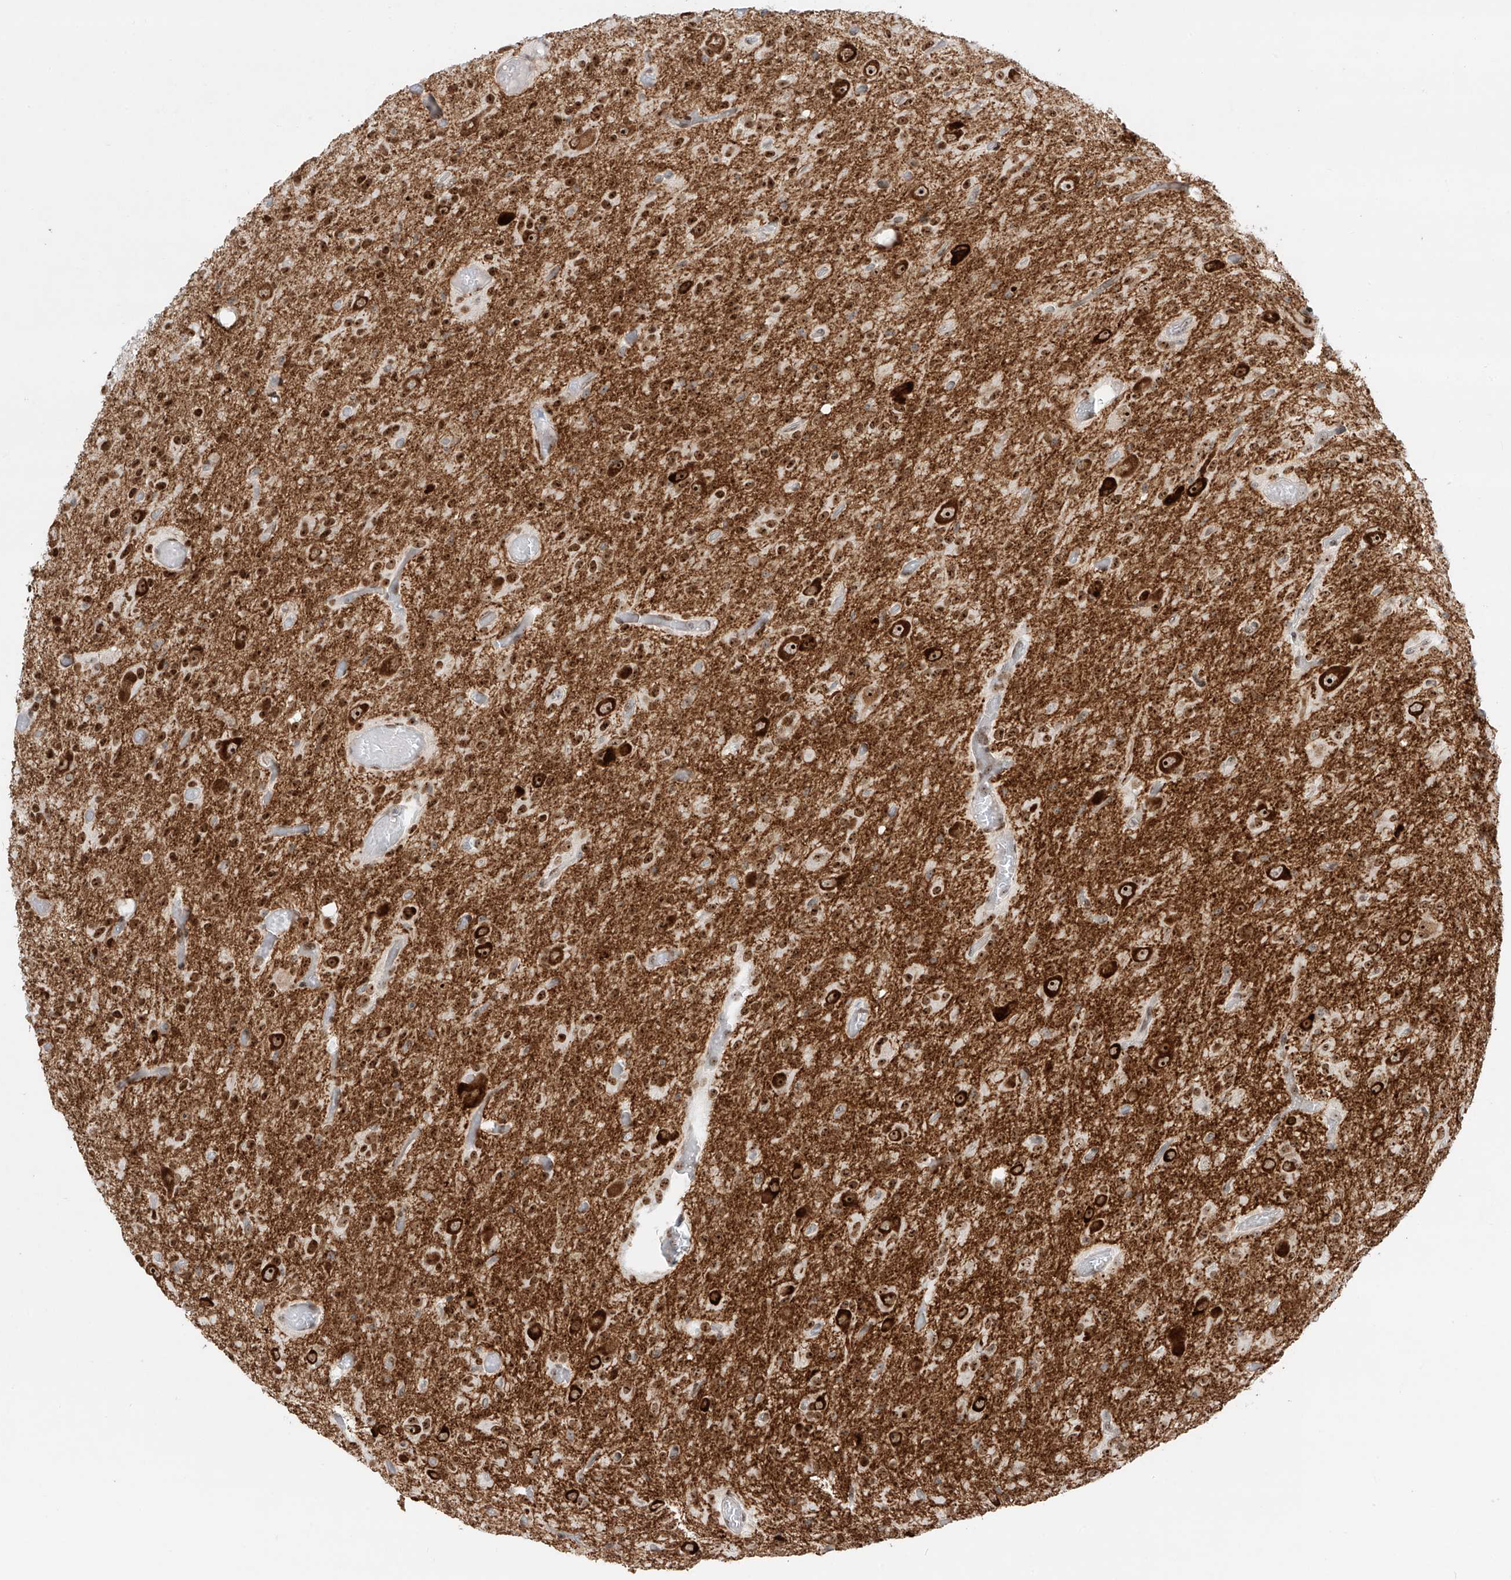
{"staining": {"intensity": "moderate", "quantity": ">75%", "location": "cytoplasmic/membranous,nuclear"}, "tissue": "glioma", "cell_type": "Tumor cells", "image_type": "cancer", "snomed": [{"axis": "morphology", "description": "Glioma, malignant, High grade"}, {"axis": "topography", "description": "Brain"}], "caption": "DAB (3,3'-diaminobenzidine) immunohistochemical staining of human glioma shows moderate cytoplasmic/membranous and nuclear protein staining in about >75% of tumor cells. (DAB = brown stain, brightfield microscopy at high magnification).", "gene": "ZNF512", "patient": {"sex": "female", "age": 59}}